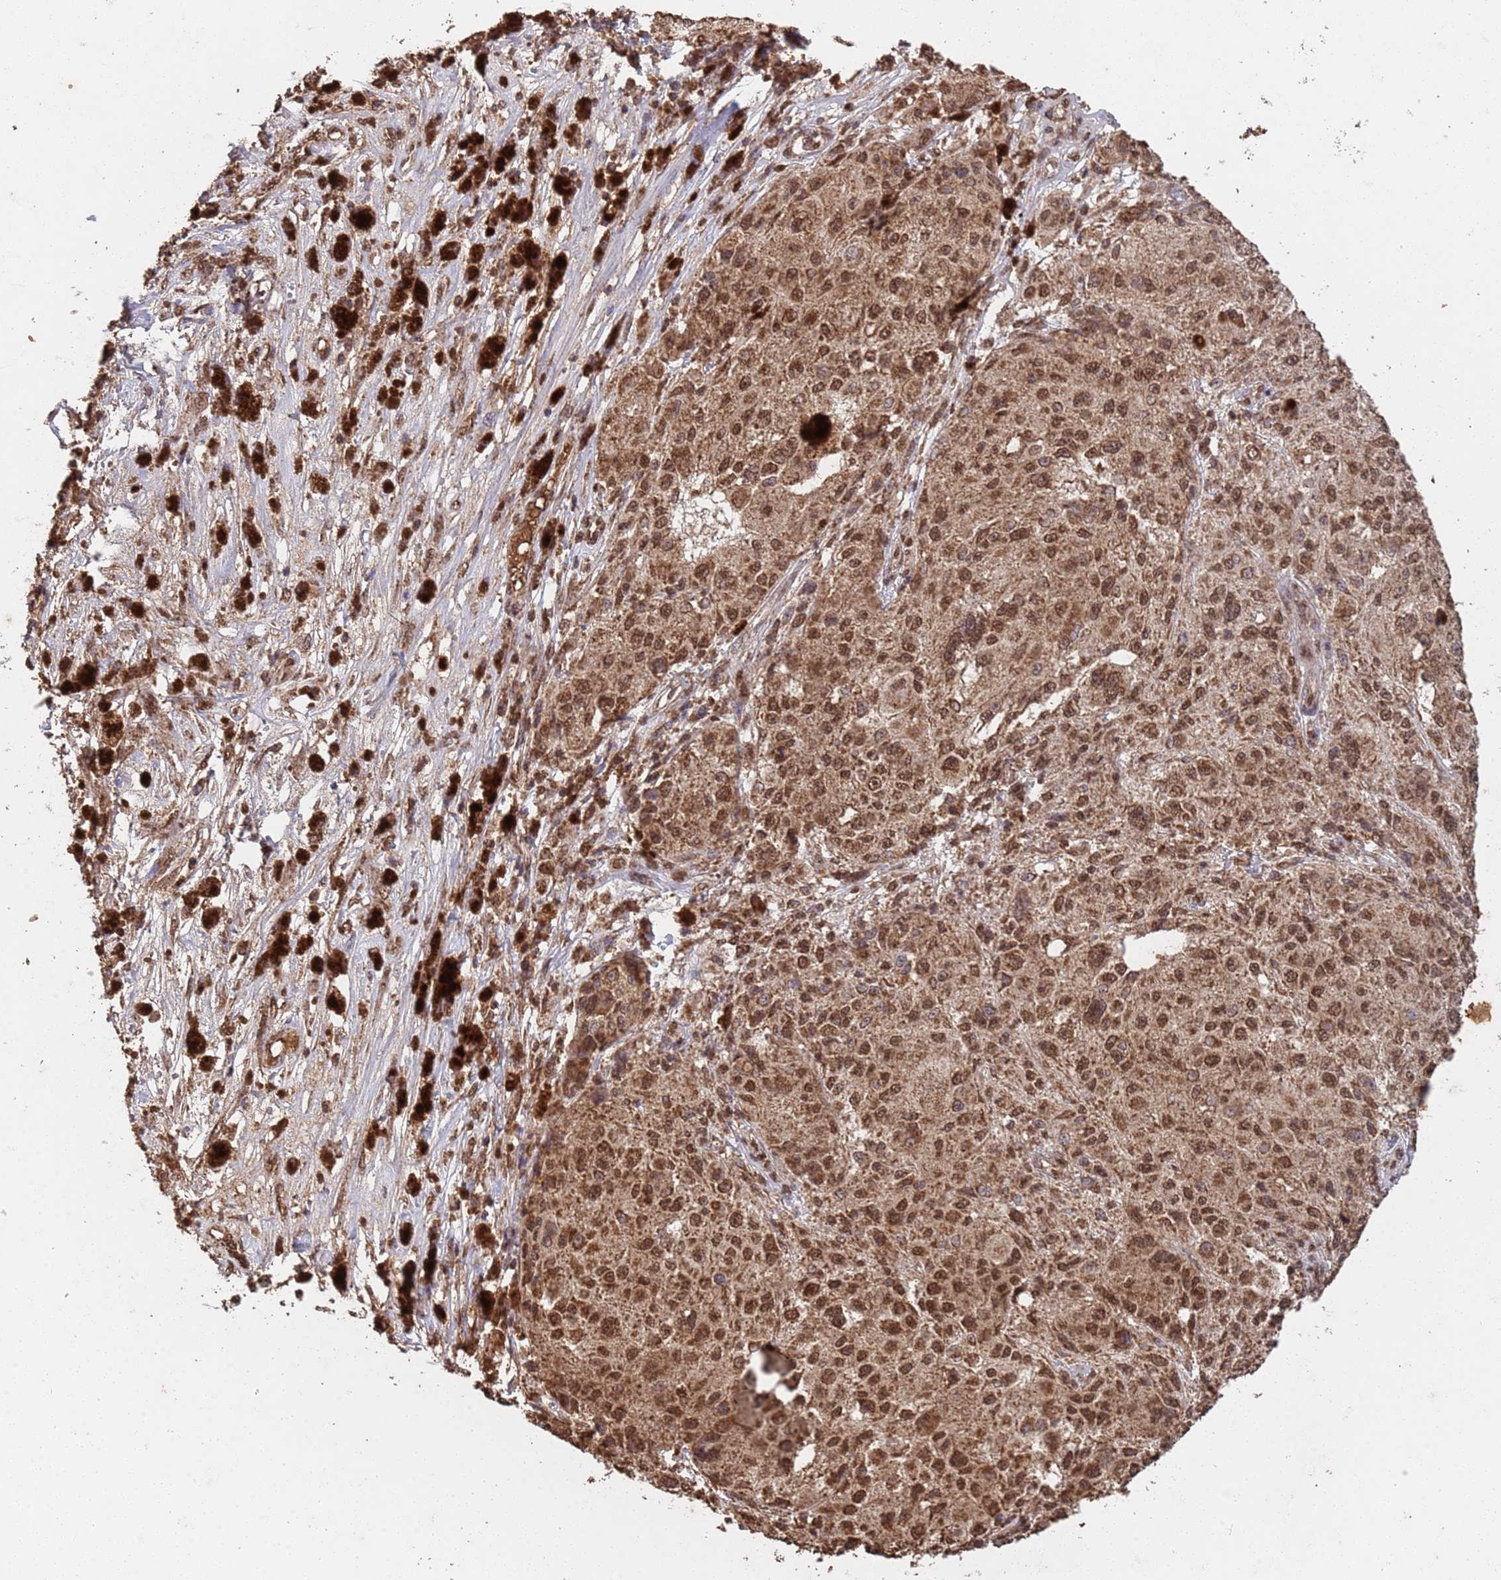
{"staining": {"intensity": "moderate", "quantity": ">75%", "location": "nuclear"}, "tissue": "melanoma", "cell_type": "Tumor cells", "image_type": "cancer", "snomed": [{"axis": "morphology", "description": "Necrosis, NOS"}, {"axis": "morphology", "description": "Malignant melanoma, NOS"}, {"axis": "topography", "description": "Skin"}], "caption": "This histopathology image reveals immunohistochemistry (IHC) staining of human melanoma, with medium moderate nuclear expression in approximately >75% of tumor cells.", "gene": "HDAC10", "patient": {"sex": "female", "age": 87}}